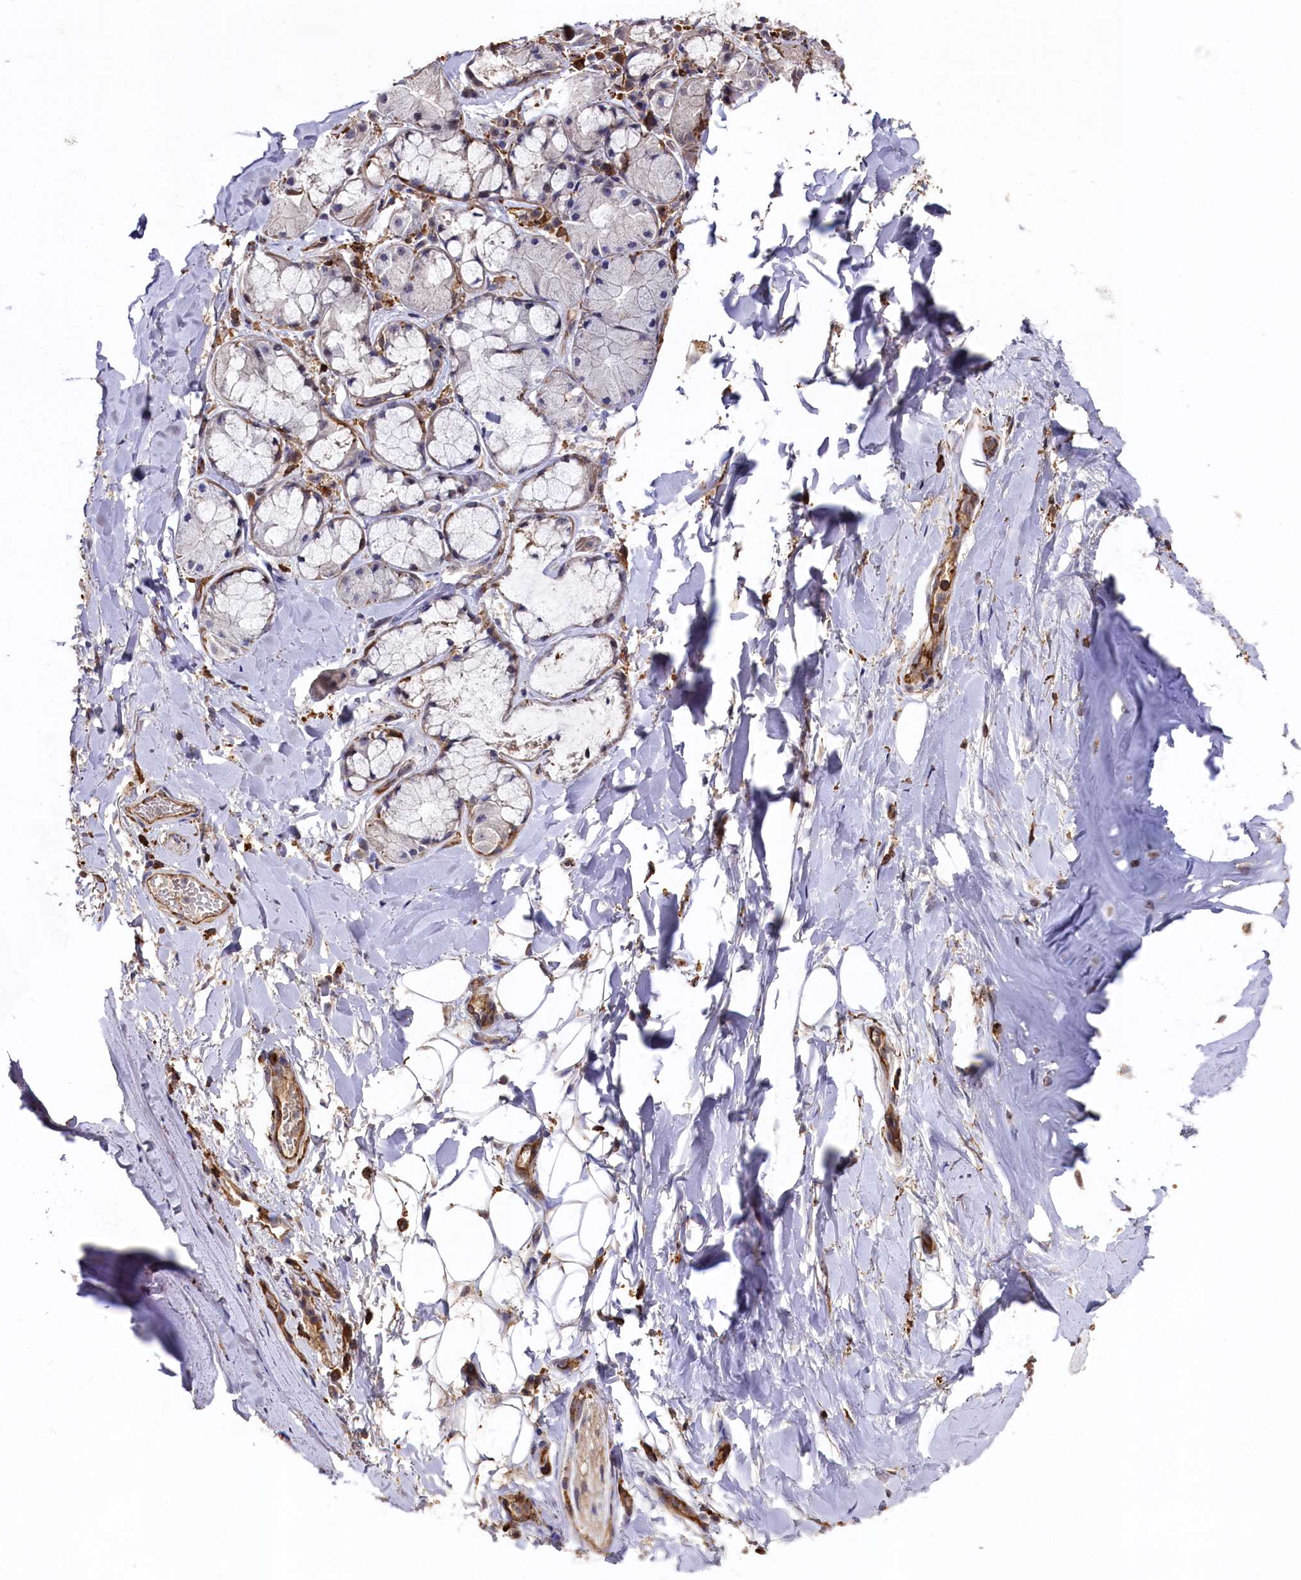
{"staining": {"intensity": "negative", "quantity": "none", "location": "none"}, "tissue": "adipose tissue", "cell_type": "Adipocytes", "image_type": "normal", "snomed": [{"axis": "morphology", "description": "Normal tissue, NOS"}, {"axis": "topography", "description": "Lymph node"}, {"axis": "topography", "description": "Cartilage tissue"}, {"axis": "topography", "description": "Bronchus"}], "caption": "Immunohistochemical staining of unremarkable human adipose tissue displays no significant positivity in adipocytes. The staining is performed using DAB brown chromogen with nuclei counter-stained in using hematoxylin.", "gene": "PLEKHO2", "patient": {"sex": "male", "age": 63}}